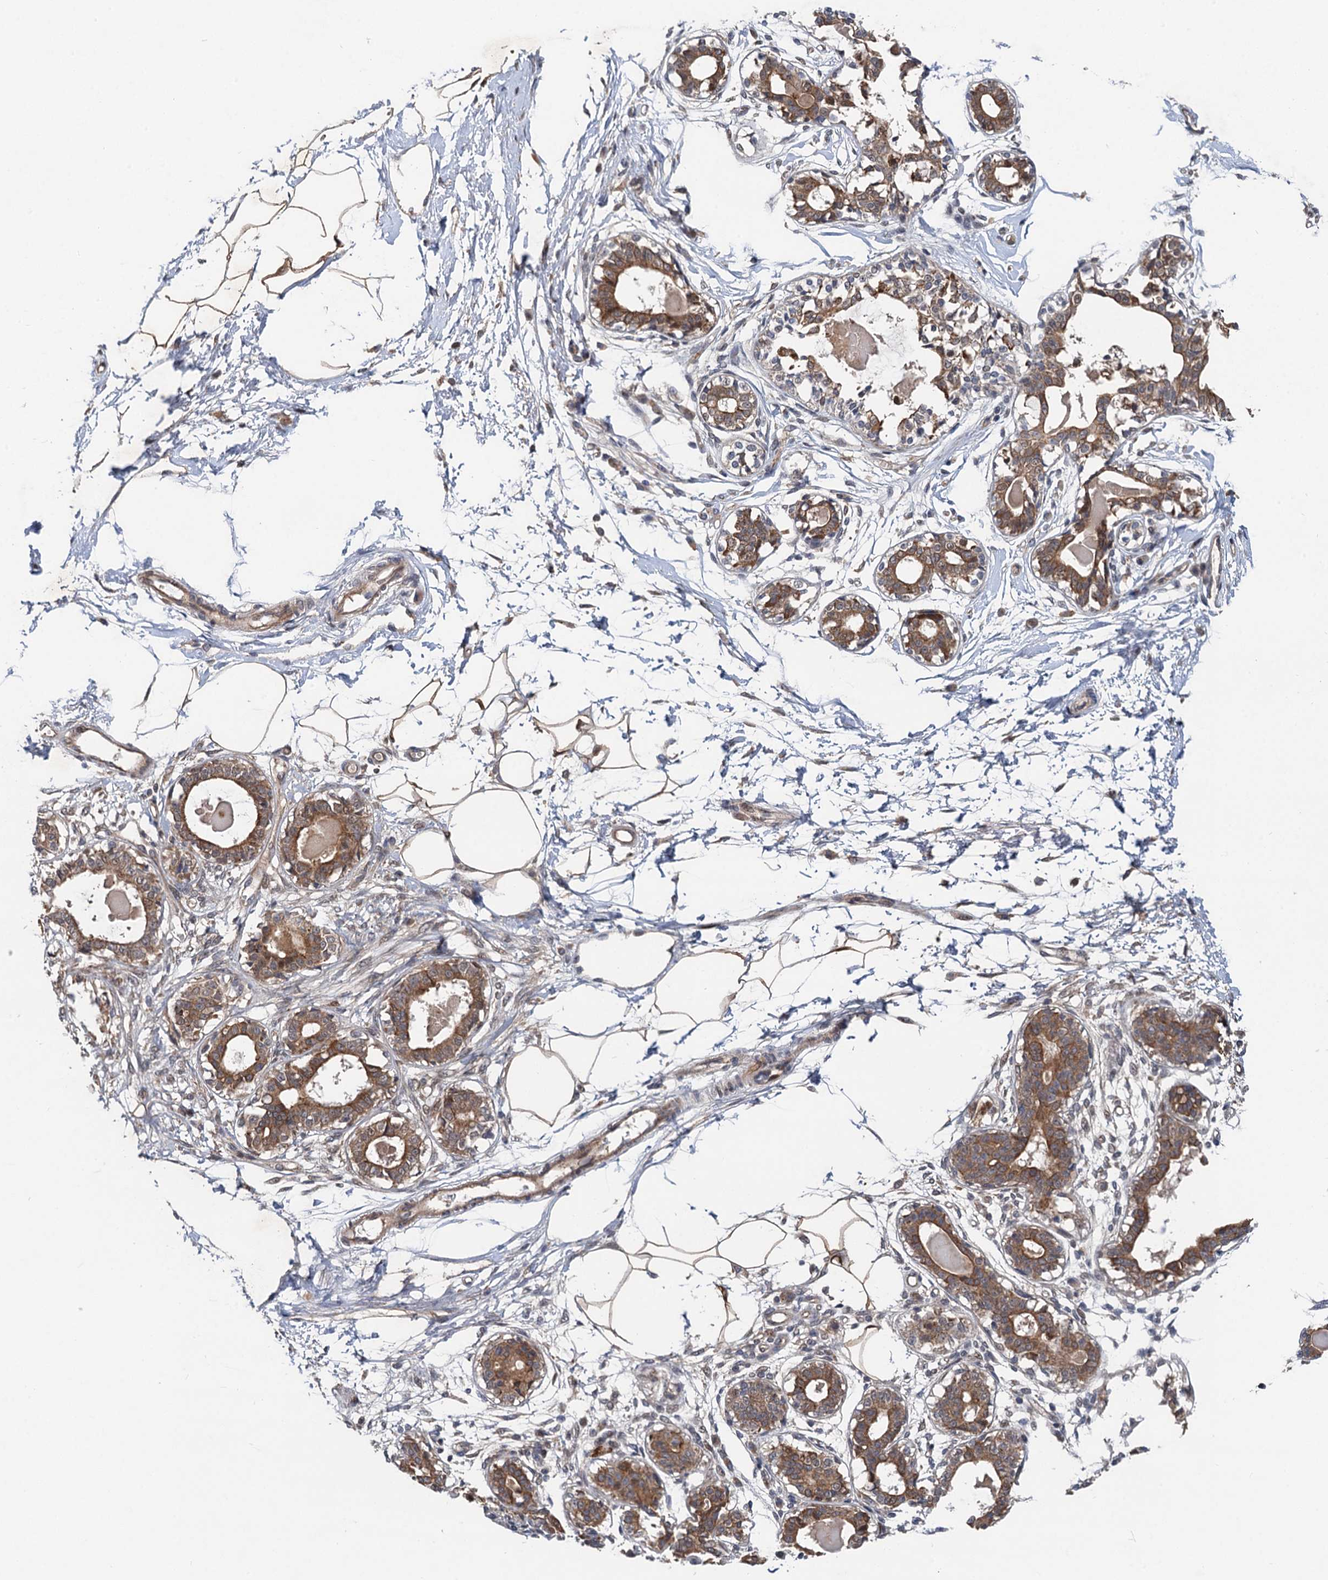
{"staining": {"intensity": "moderate", "quantity": ">75%", "location": "cytoplasmic/membranous"}, "tissue": "breast", "cell_type": "Adipocytes", "image_type": "normal", "snomed": [{"axis": "morphology", "description": "Normal tissue, NOS"}, {"axis": "topography", "description": "Breast"}], "caption": "Protein analysis of unremarkable breast exhibits moderate cytoplasmic/membranous positivity in about >75% of adipocytes.", "gene": "NLRP10", "patient": {"sex": "female", "age": 45}}